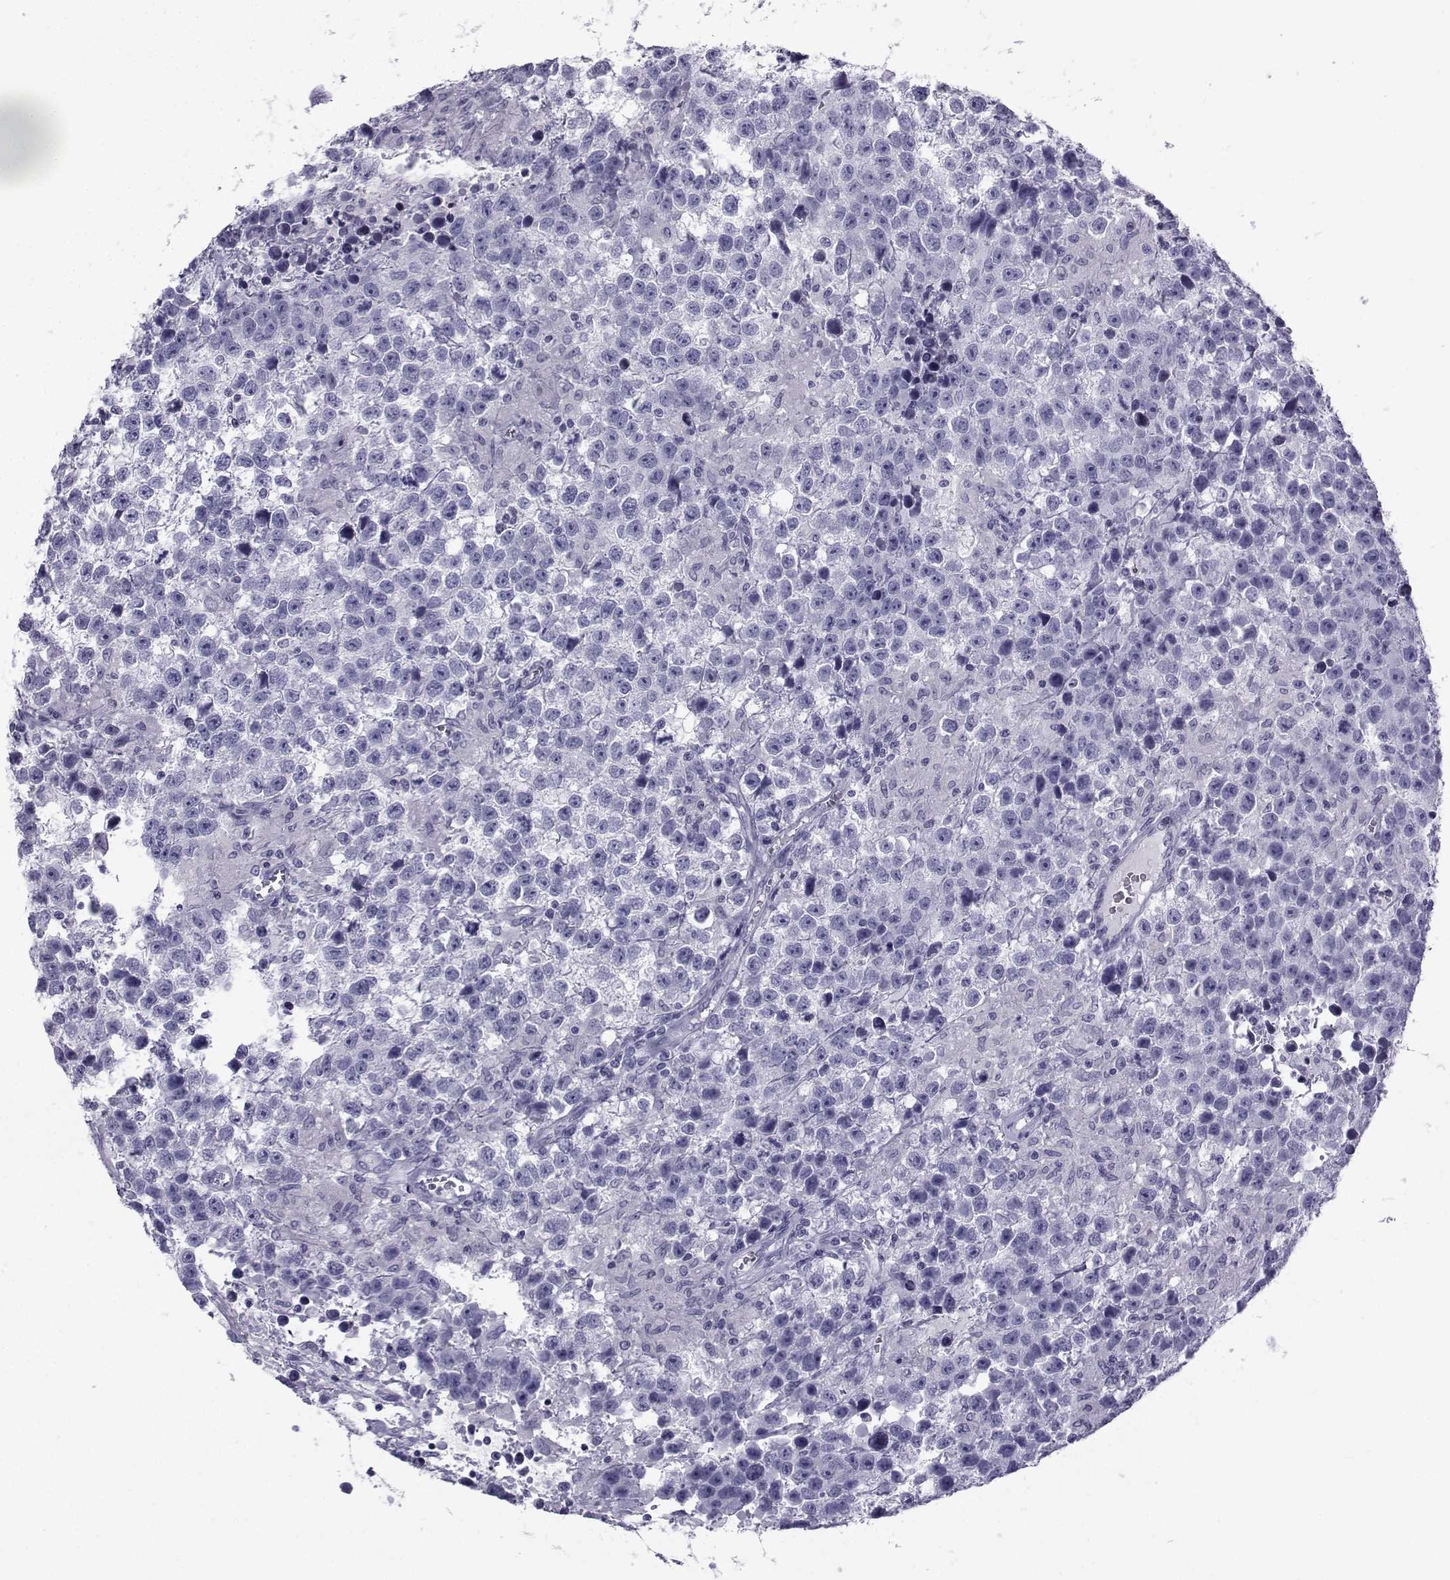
{"staining": {"intensity": "negative", "quantity": "none", "location": "none"}, "tissue": "testis cancer", "cell_type": "Tumor cells", "image_type": "cancer", "snomed": [{"axis": "morphology", "description": "Seminoma, NOS"}, {"axis": "topography", "description": "Testis"}], "caption": "A high-resolution micrograph shows IHC staining of testis cancer, which displays no significant positivity in tumor cells. Nuclei are stained in blue.", "gene": "SPANXD", "patient": {"sex": "male", "age": 43}}